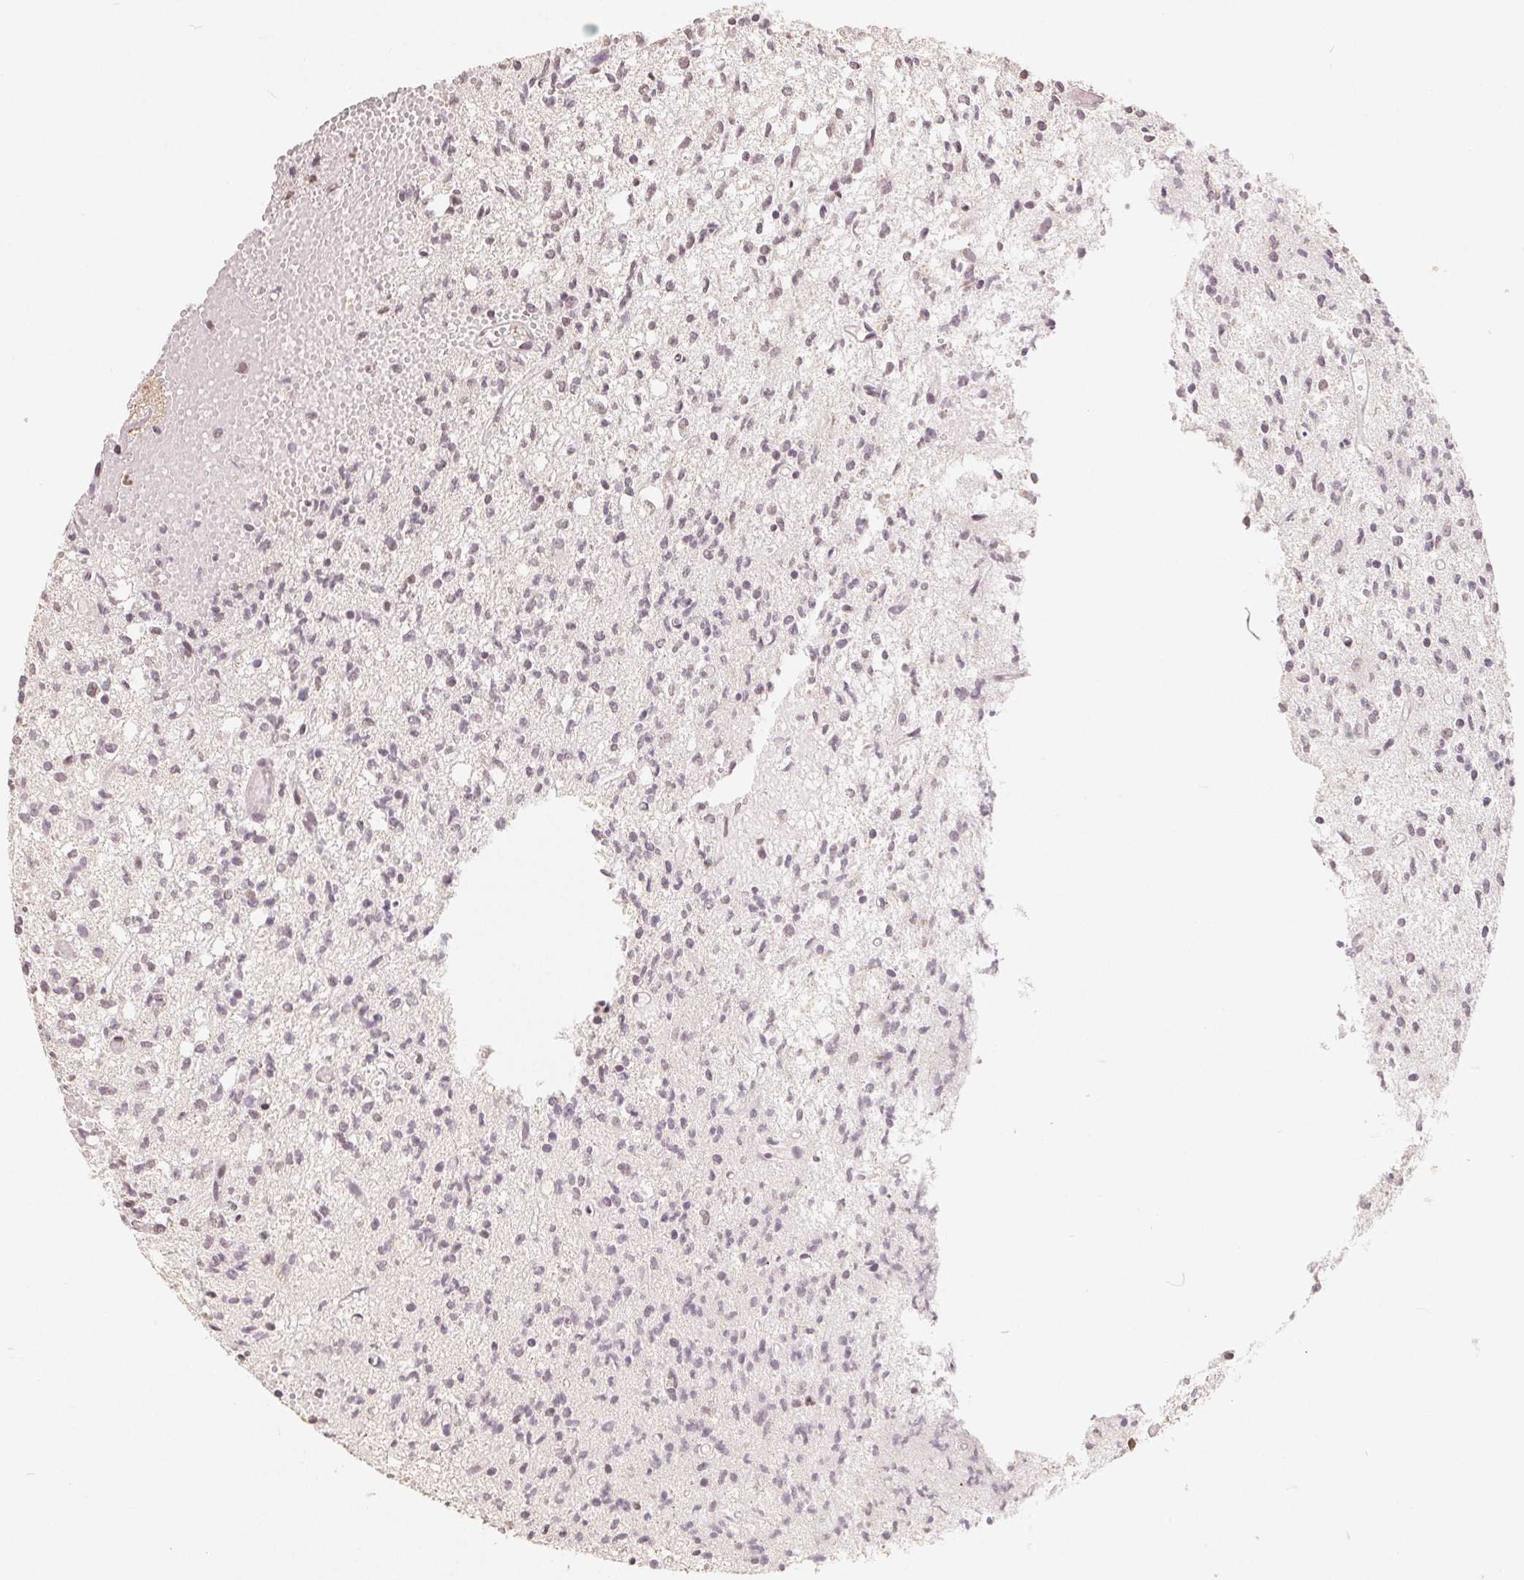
{"staining": {"intensity": "negative", "quantity": "none", "location": "none"}, "tissue": "glioma", "cell_type": "Tumor cells", "image_type": "cancer", "snomed": [{"axis": "morphology", "description": "Glioma, malignant, Low grade"}, {"axis": "topography", "description": "Brain"}], "caption": "IHC of malignant glioma (low-grade) displays no staining in tumor cells.", "gene": "CCDC138", "patient": {"sex": "male", "age": 64}}